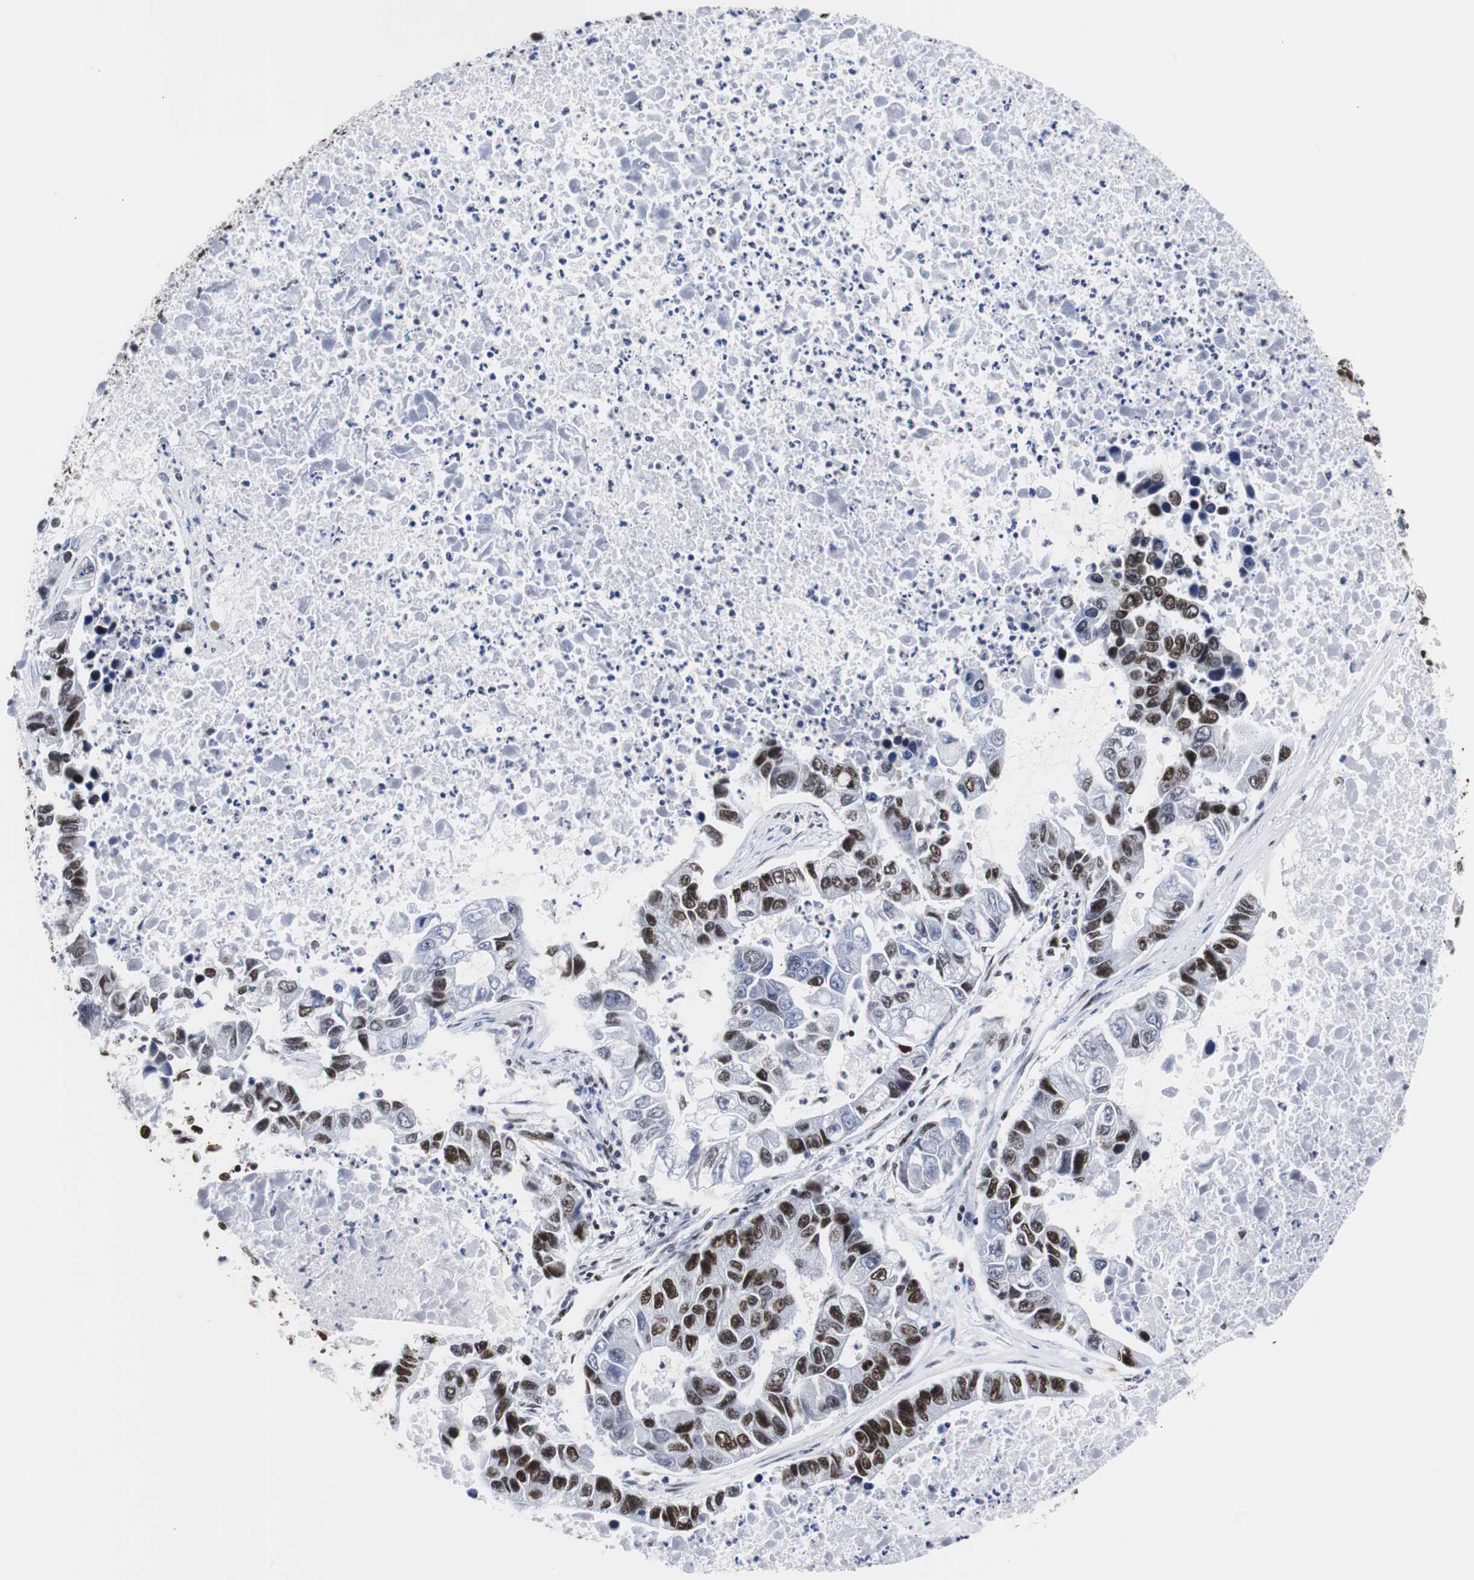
{"staining": {"intensity": "strong", "quantity": "25%-75%", "location": "nuclear"}, "tissue": "lung cancer", "cell_type": "Tumor cells", "image_type": "cancer", "snomed": [{"axis": "morphology", "description": "Adenocarcinoma, NOS"}, {"axis": "topography", "description": "Lung"}], "caption": "Approximately 25%-75% of tumor cells in human adenocarcinoma (lung) exhibit strong nuclear protein positivity as visualized by brown immunohistochemical staining.", "gene": "HNRNPH2", "patient": {"sex": "female", "age": 51}}